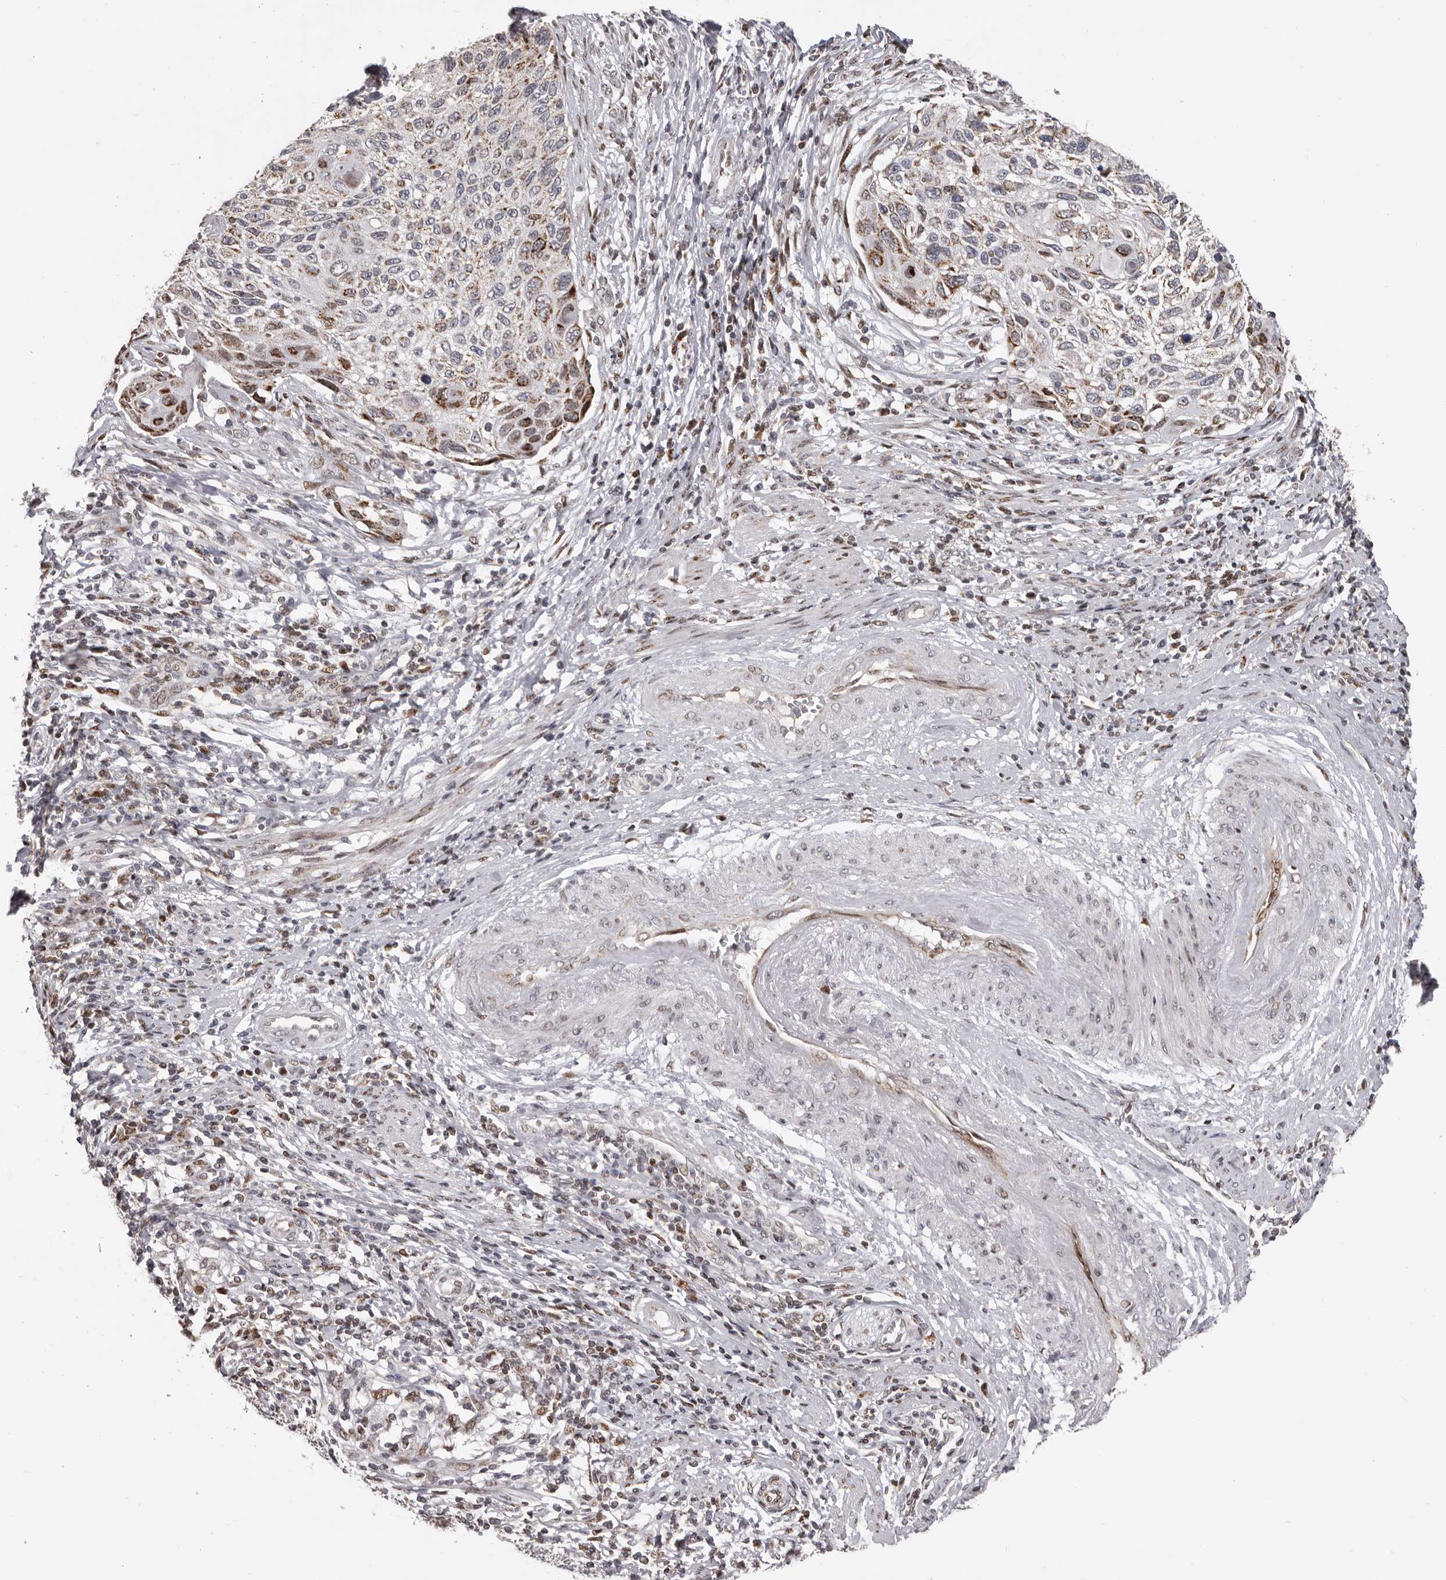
{"staining": {"intensity": "moderate", "quantity": "25%-75%", "location": "cytoplasmic/membranous"}, "tissue": "cervical cancer", "cell_type": "Tumor cells", "image_type": "cancer", "snomed": [{"axis": "morphology", "description": "Squamous cell carcinoma, NOS"}, {"axis": "topography", "description": "Cervix"}], "caption": "A medium amount of moderate cytoplasmic/membranous staining is present in approximately 25%-75% of tumor cells in squamous cell carcinoma (cervical) tissue.", "gene": "C17orf99", "patient": {"sex": "female", "age": 70}}